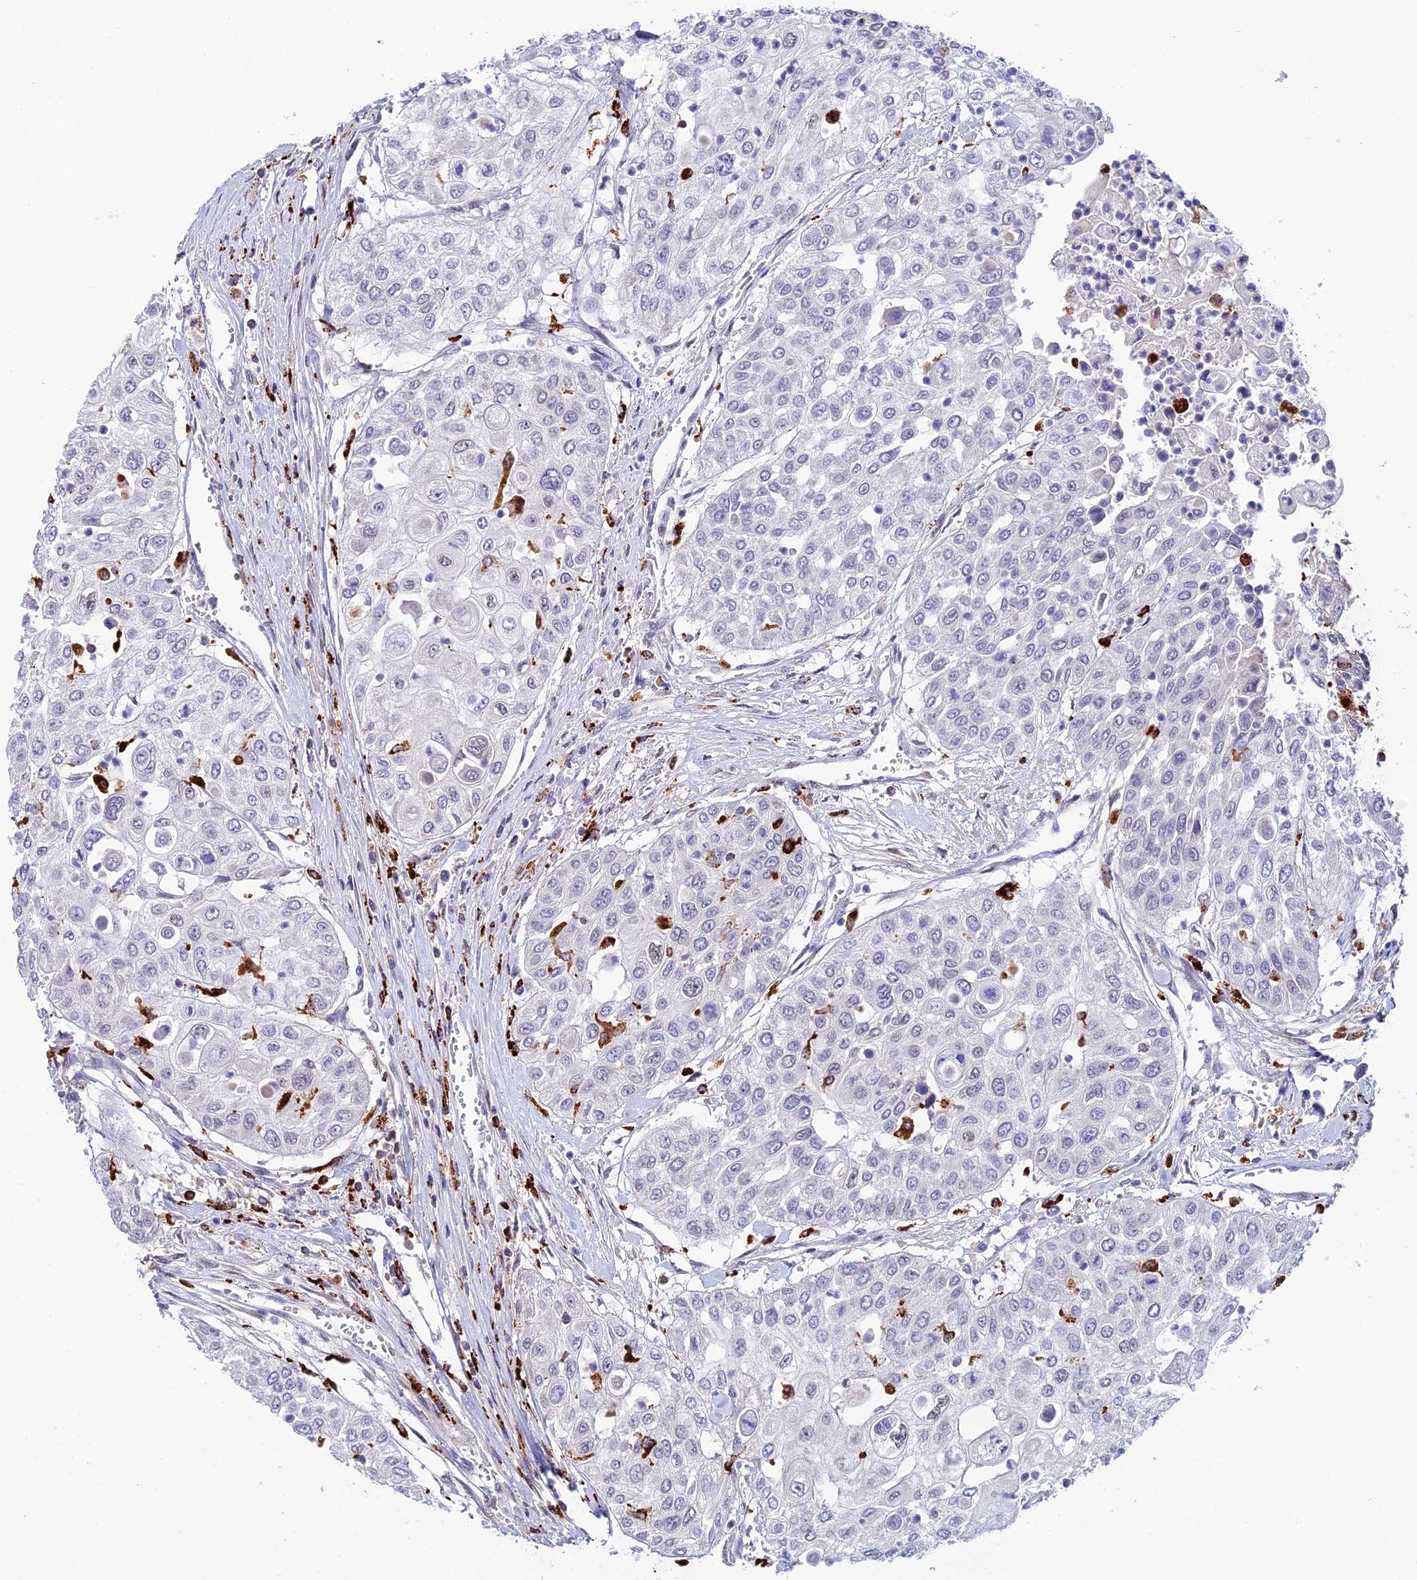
{"staining": {"intensity": "negative", "quantity": "none", "location": "none"}, "tissue": "urothelial cancer", "cell_type": "Tumor cells", "image_type": "cancer", "snomed": [{"axis": "morphology", "description": "Urothelial carcinoma, High grade"}, {"axis": "topography", "description": "Urinary bladder"}], "caption": "DAB immunohistochemical staining of urothelial carcinoma (high-grade) exhibits no significant positivity in tumor cells.", "gene": "HIC1", "patient": {"sex": "female", "age": 79}}